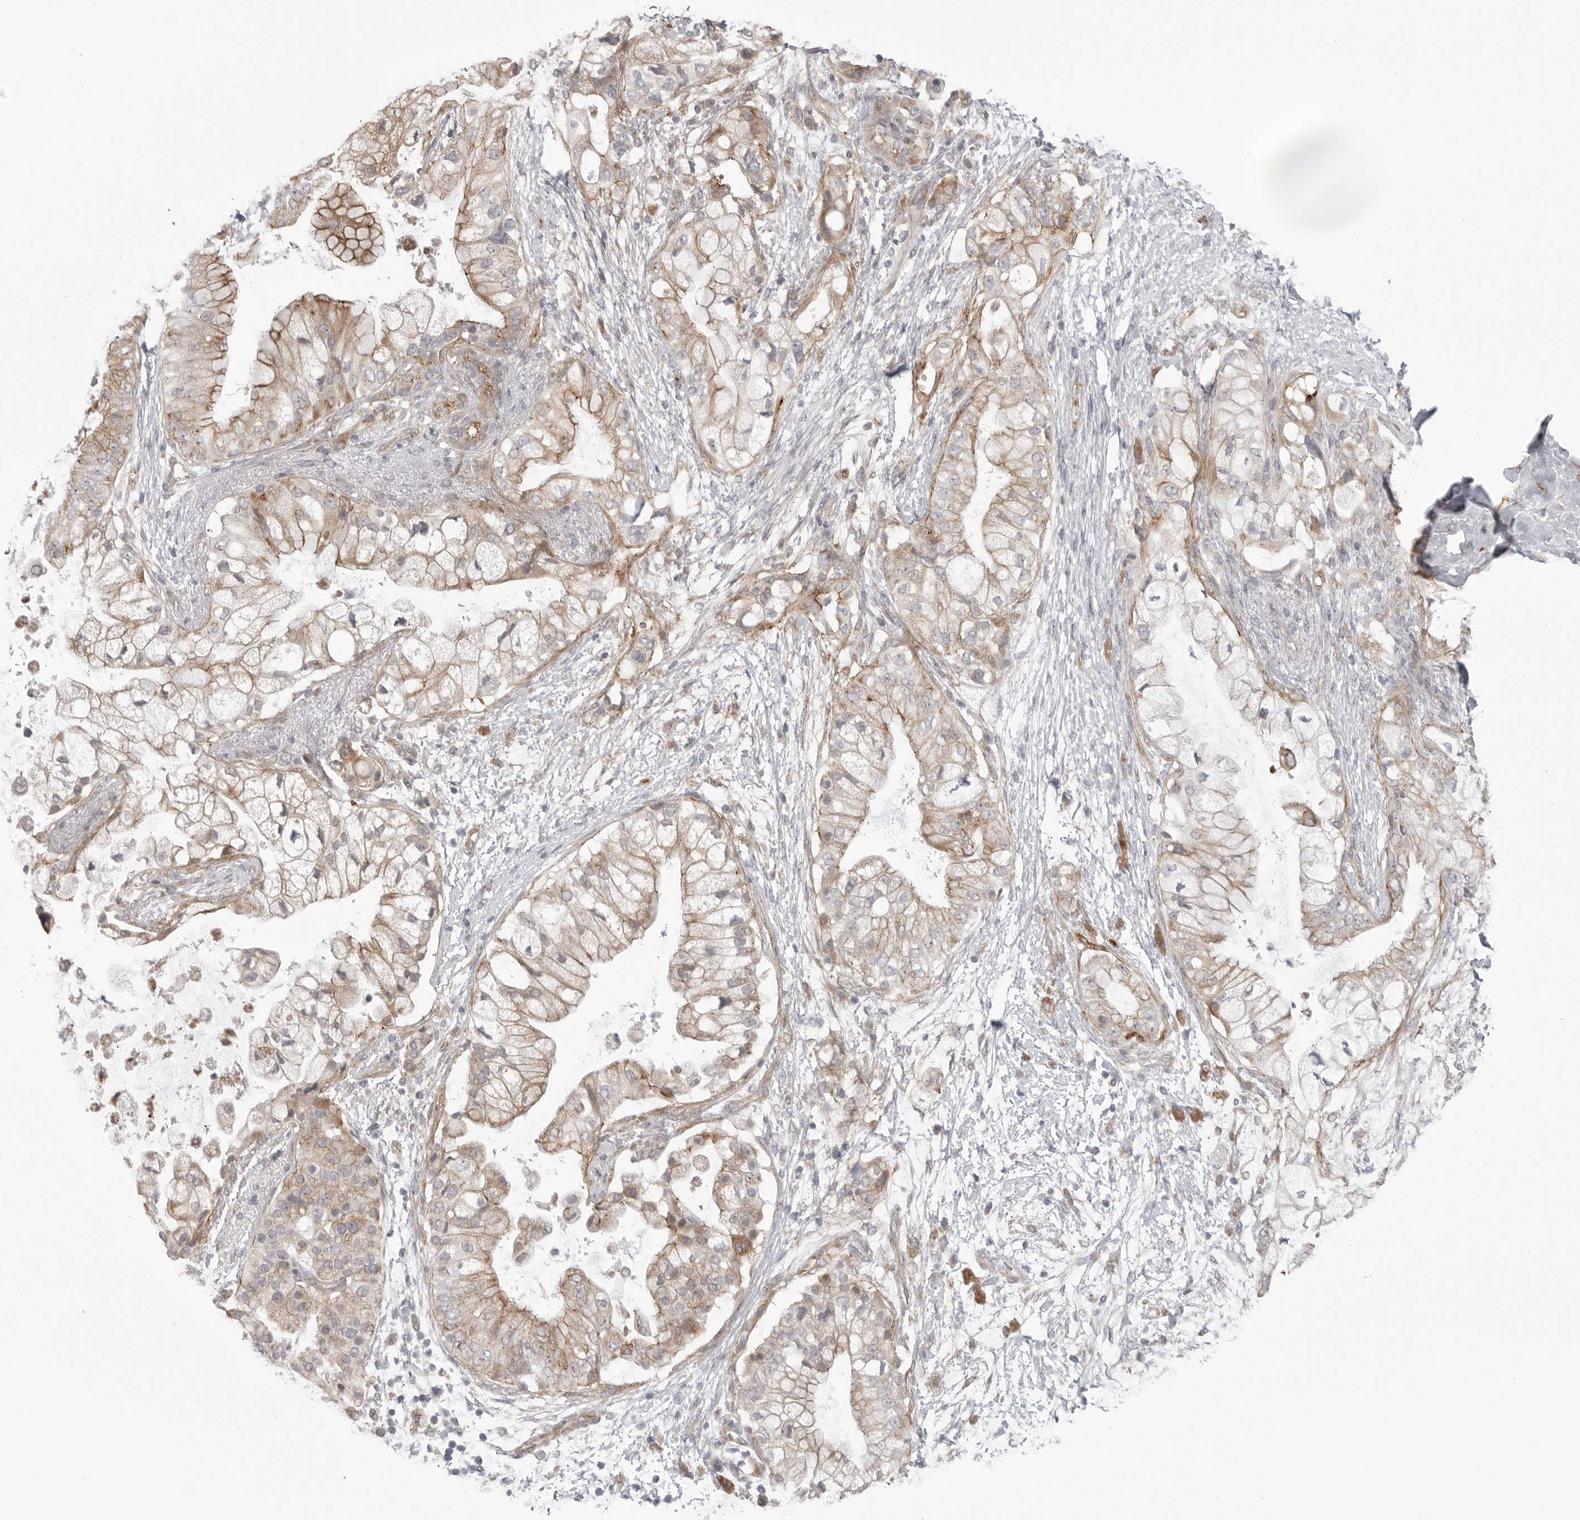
{"staining": {"intensity": "weak", "quantity": ">75%", "location": "cytoplasmic/membranous"}, "tissue": "pancreatic cancer", "cell_type": "Tumor cells", "image_type": "cancer", "snomed": [{"axis": "morphology", "description": "Adenocarcinoma, NOS"}, {"axis": "topography", "description": "Pancreas"}], "caption": "Immunohistochemical staining of human pancreatic cancer exhibits low levels of weak cytoplasmic/membranous positivity in approximately >75% of tumor cells. Immunohistochemistry (ihc) stains the protein in brown and the nuclei are stained blue.", "gene": "SCP2", "patient": {"sex": "male", "age": 53}}